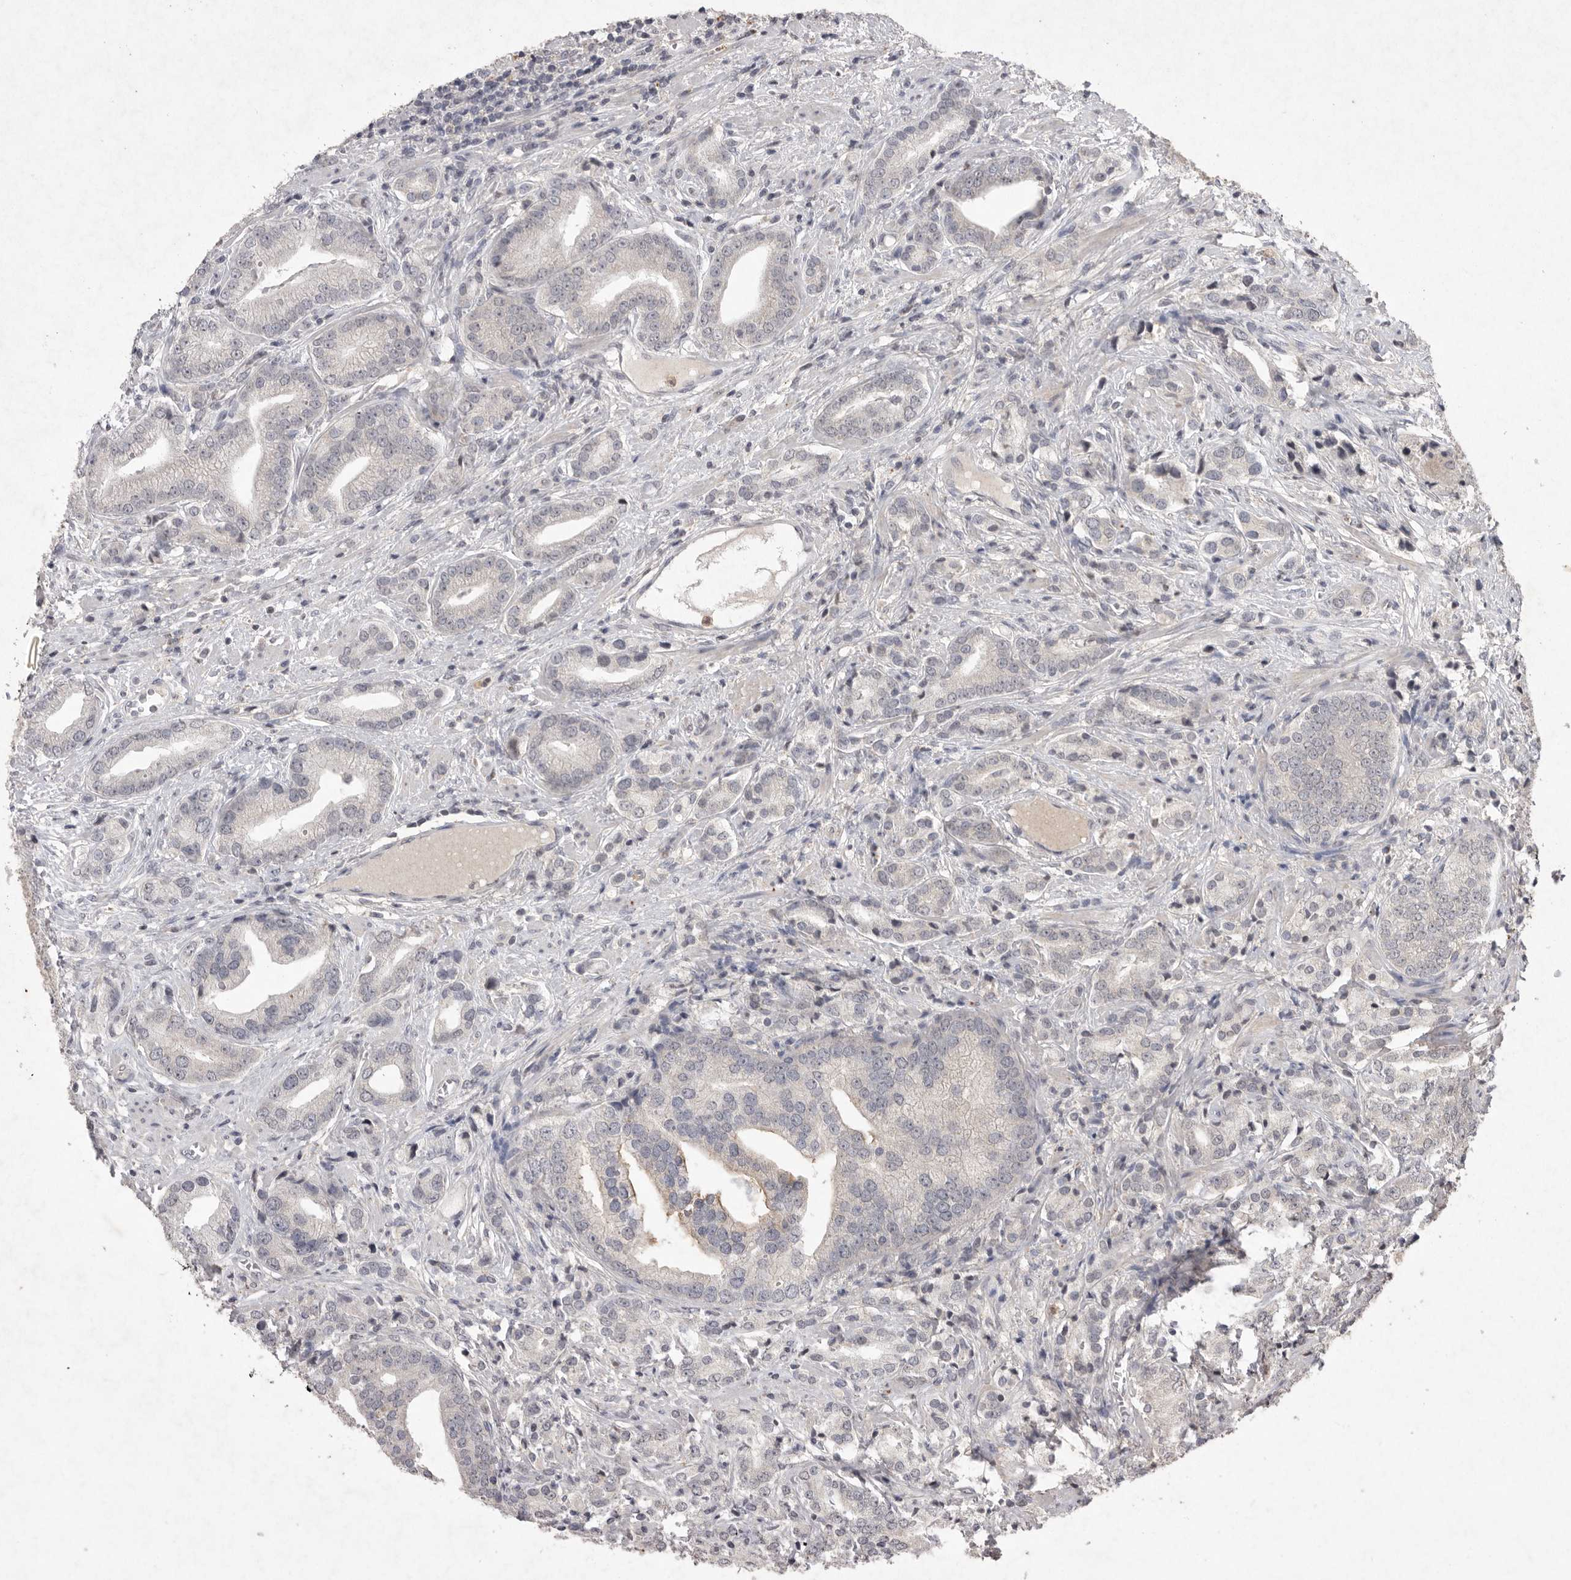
{"staining": {"intensity": "negative", "quantity": "none", "location": "none"}, "tissue": "prostate cancer", "cell_type": "Tumor cells", "image_type": "cancer", "snomed": [{"axis": "morphology", "description": "Adenocarcinoma, High grade"}, {"axis": "topography", "description": "Prostate"}], "caption": "Image shows no significant protein expression in tumor cells of prostate cancer (adenocarcinoma (high-grade)).", "gene": "APLNR", "patient": {"sex": "male", "age": 57}}